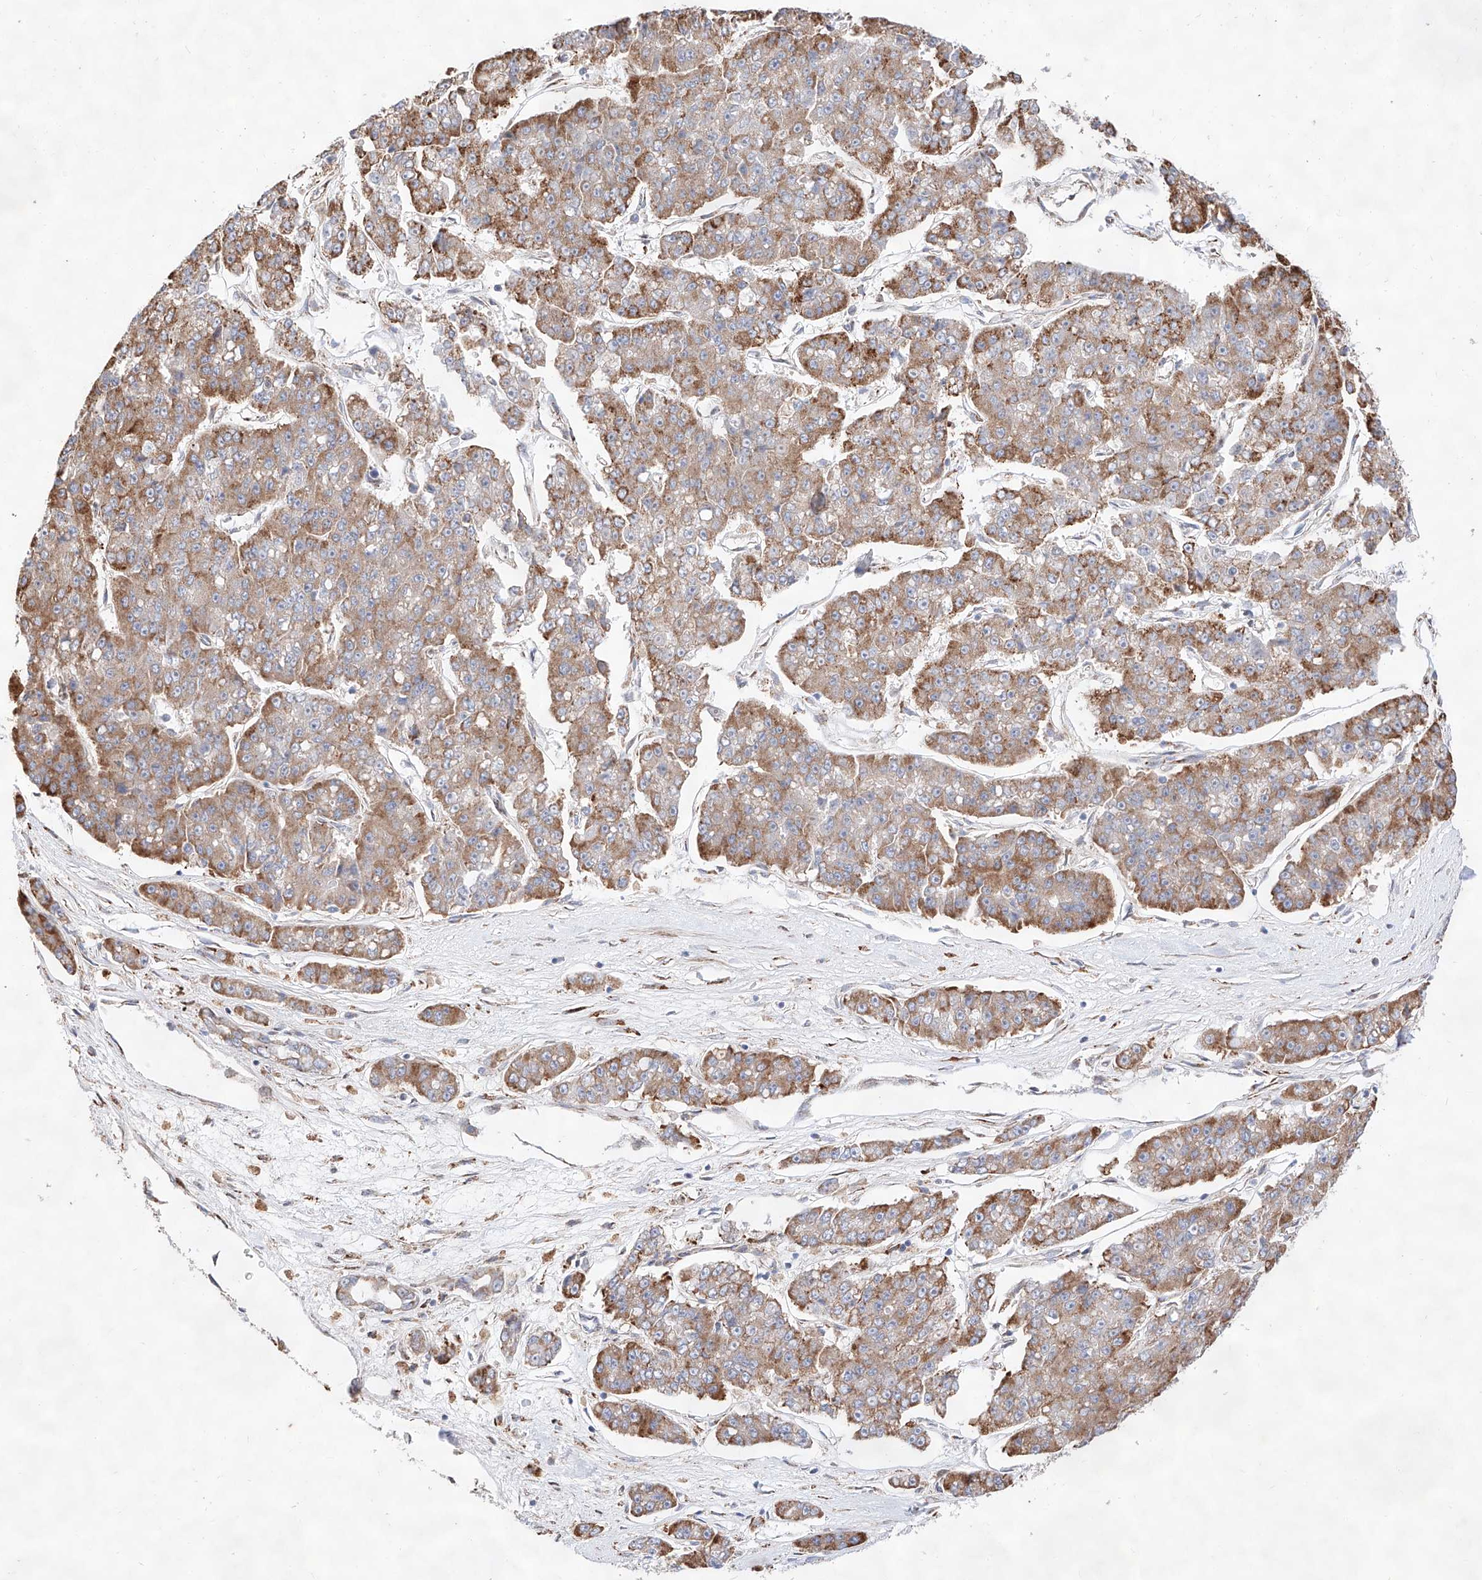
{"staining": {"intensity": "moderate", "quantity": ">75%", "location": "cytoplasmic/membranous"}, "tissue": "pancreatic cancer", "cell_type": "Tumor cells", "image_type": "cancer", "snomed": [{"axis": "morphology", "description": "Adenocarcinoma, NOS"}, {"axis": "topography", "description": "Pancreas"}], "caption": "Protein staining demonstrates moderate cytoplasmic/membranous staining in approximately >75% of tumor cells in pancreatic cancer.", "gene": "ATP9B", "patient": {"sex": "male", "age": 50}}